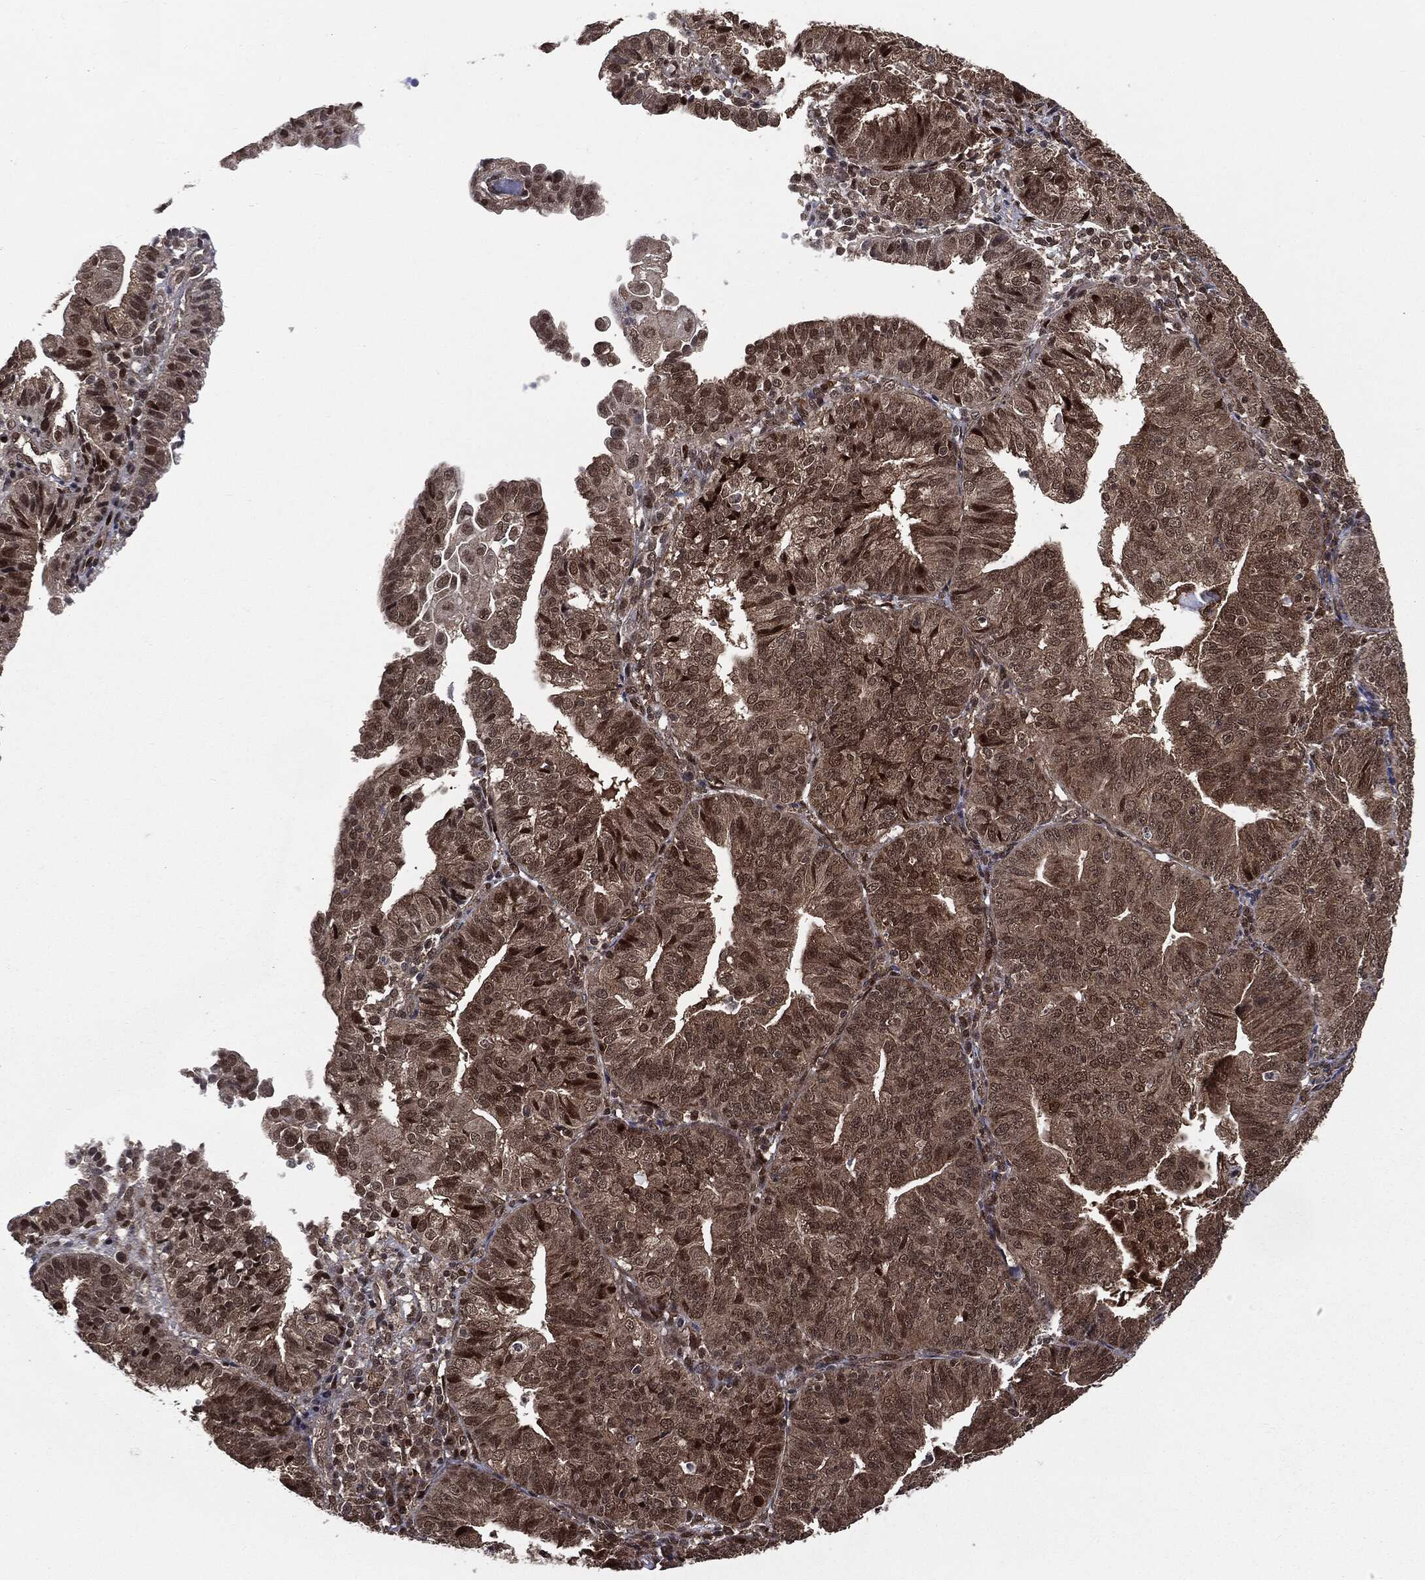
{"staining": {"intensity": "moderate", "quantity": ">75%", "location": "cytoplasmic/membranous,nuclear"}, "tissue": "endometrial cancer", "cell_type": "Tumor cells", "image_type": "cancer", "snomed": [{"axis": "morphology", "description": "Adenocarcinoma, NOS"}, {"axis": "topography", "description": "Endometrium"}], "caption": "DAB (3,3'-diaminobenzidine) immunohistochemical staining of endometrial adenocarcinoma demonstrates moderate cytoplasmic/membranous and nuclear protein staining in about >75% of tumor cells.", "gene": "PTPA", "patient": {"sex": "female", "age": 56}}